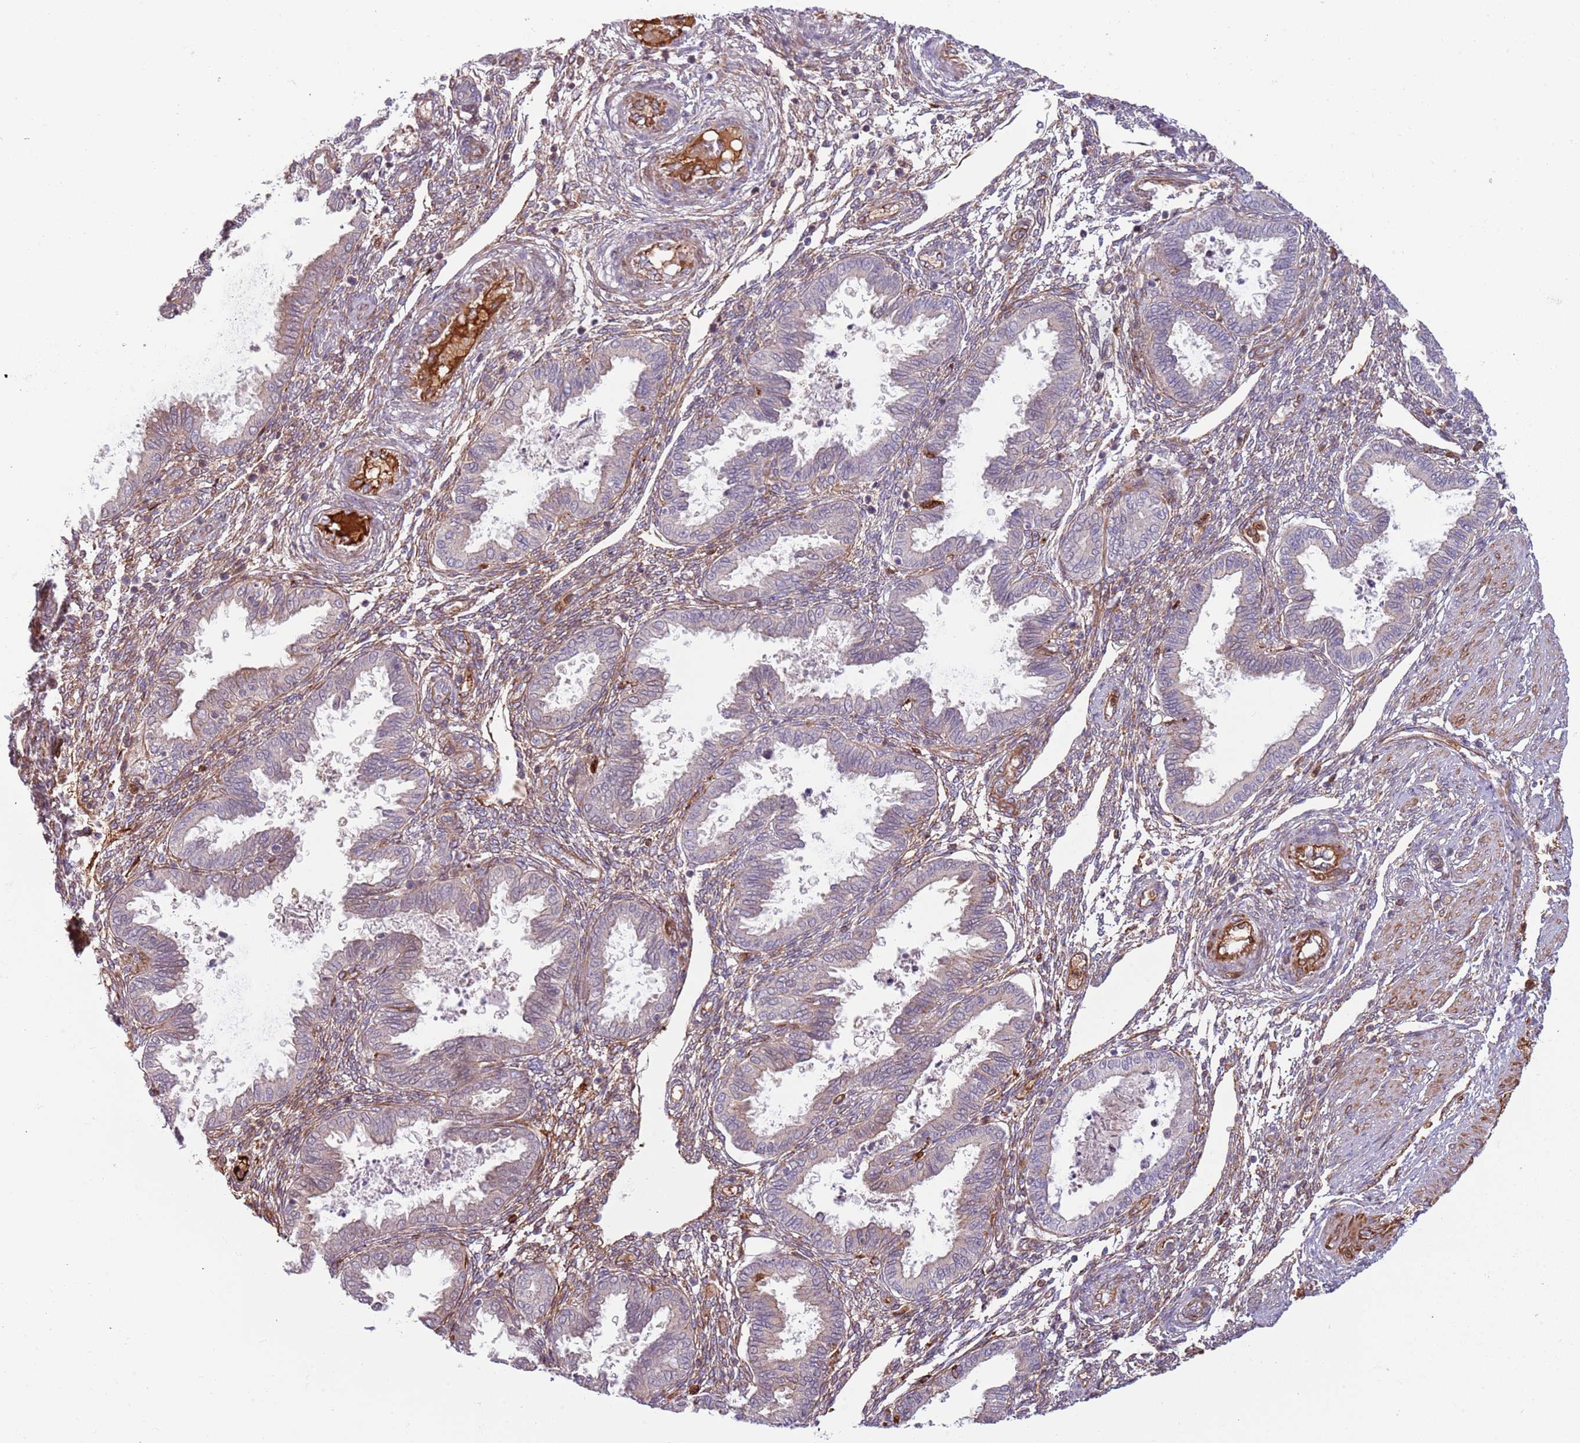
{"staining": {"intensity": "weak", "quantity": "<25%", "location": "cytoplasmic/membranous"}, "tissue": "endometrium", "cell_type": "Cells in endometrial stroma", "image_type": "normal", "snomed": [{"axis": "morphology", "description": "Normal tissue, NOS"}, {"axis": "topography", "description": "Endometrium"}], "caption": "High power microscopy histopathology image of an immunohistochemistry histopathology image of unremarkable endometrium, revealing no significant expression in cells in endometrial stroma. The staining was performed using DAB to visualize the protein expression in brown, while the nuclei were stained in blue with hematoxylin (Magnification: 20x).", "gene": "NADK", "patient": {"sex": "female", "age": 33}}